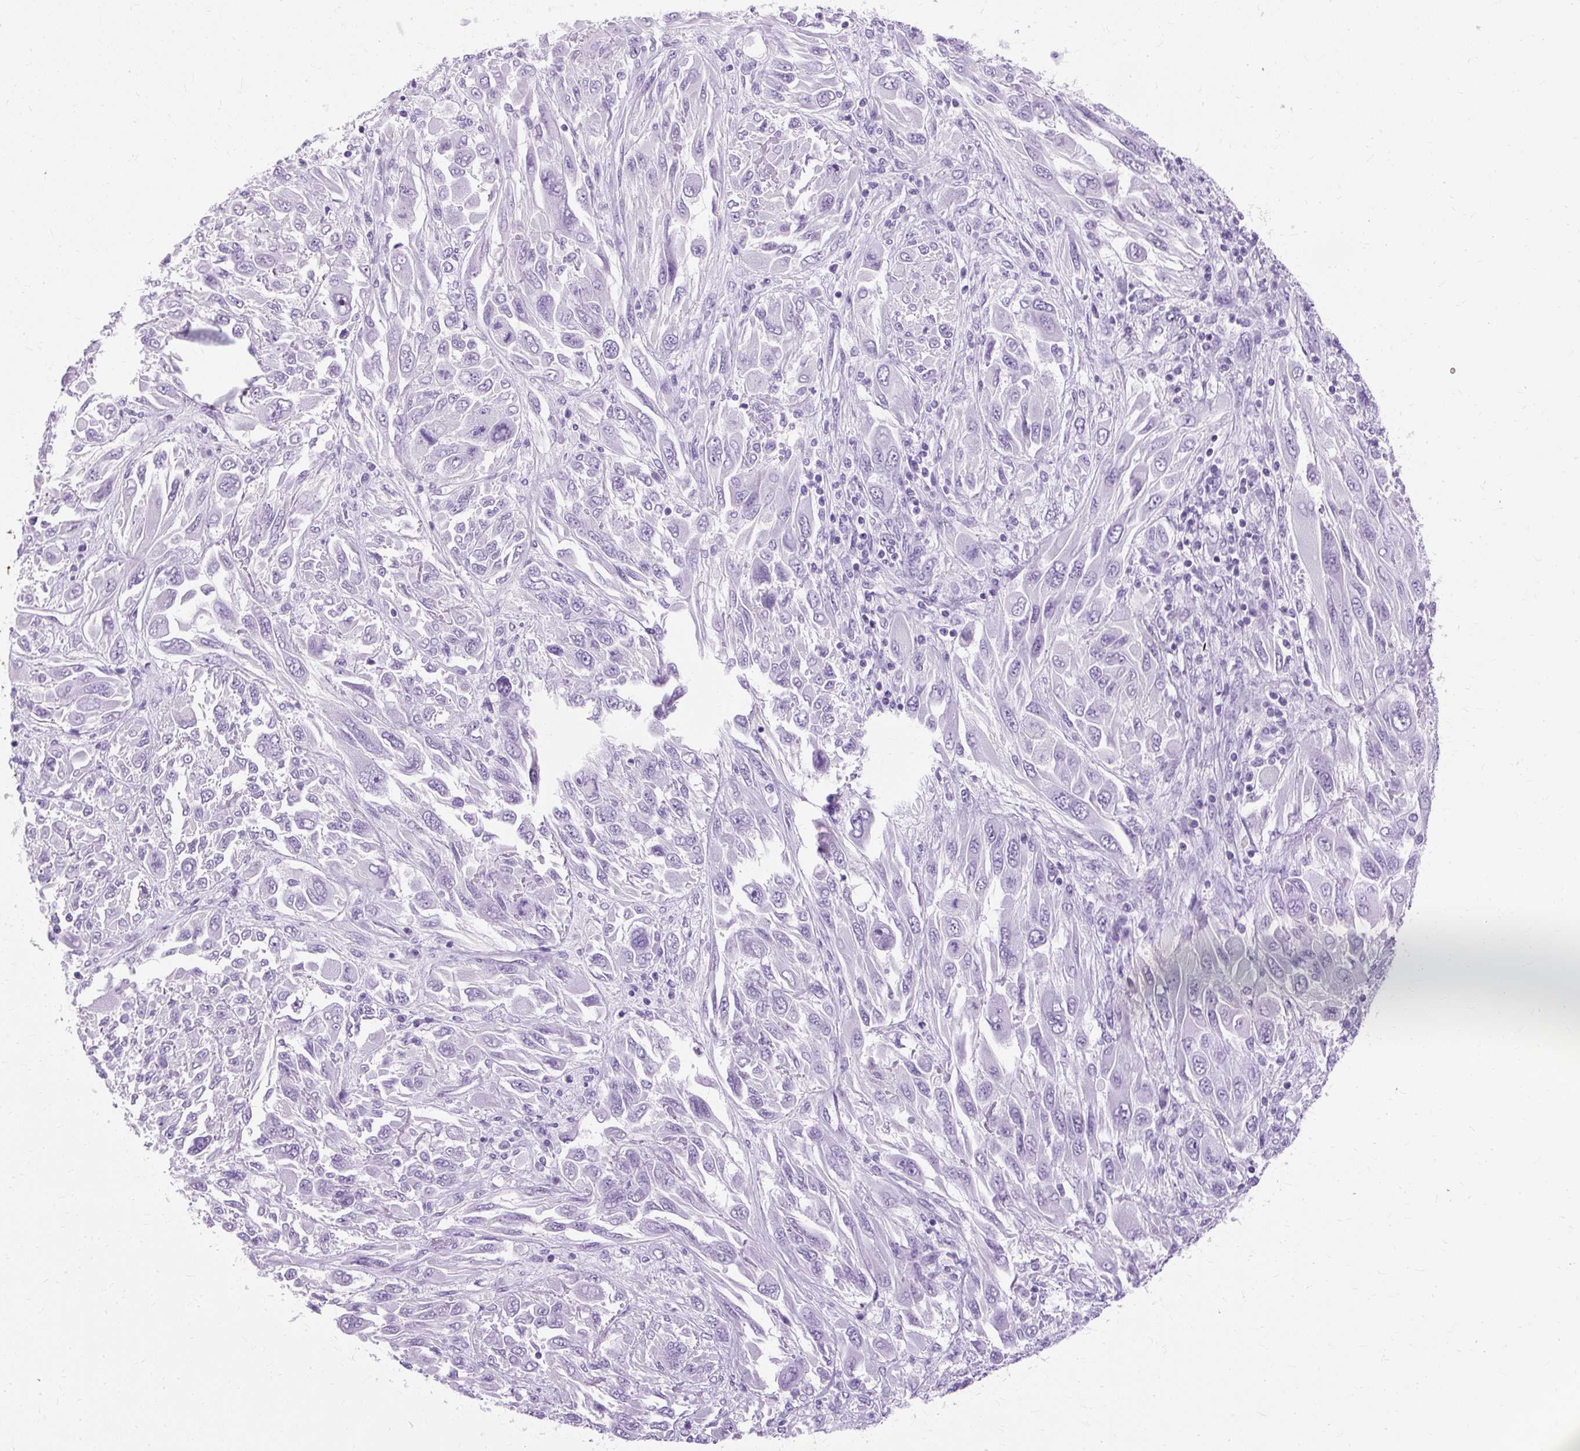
{"staining": {"intensity": "negative", "quantity": "none", "location": "none"}, "tissue": "melanoma", "cell_type": "Tumor cells", "image_type": "cancer", "snomed": [{"axis": "morphology", "description": "Malignant melanoma, NOS"}, {"axis": "topography", "description": "Skin"}], "caption": "Photomicrograph shows no protein positivity in tumor cells of malignant melanoma tissue. (IHC, brightfield microscopy, high magnification).", "gene": "TMEM89", "patient": {"sex": "female", "age": 91}}